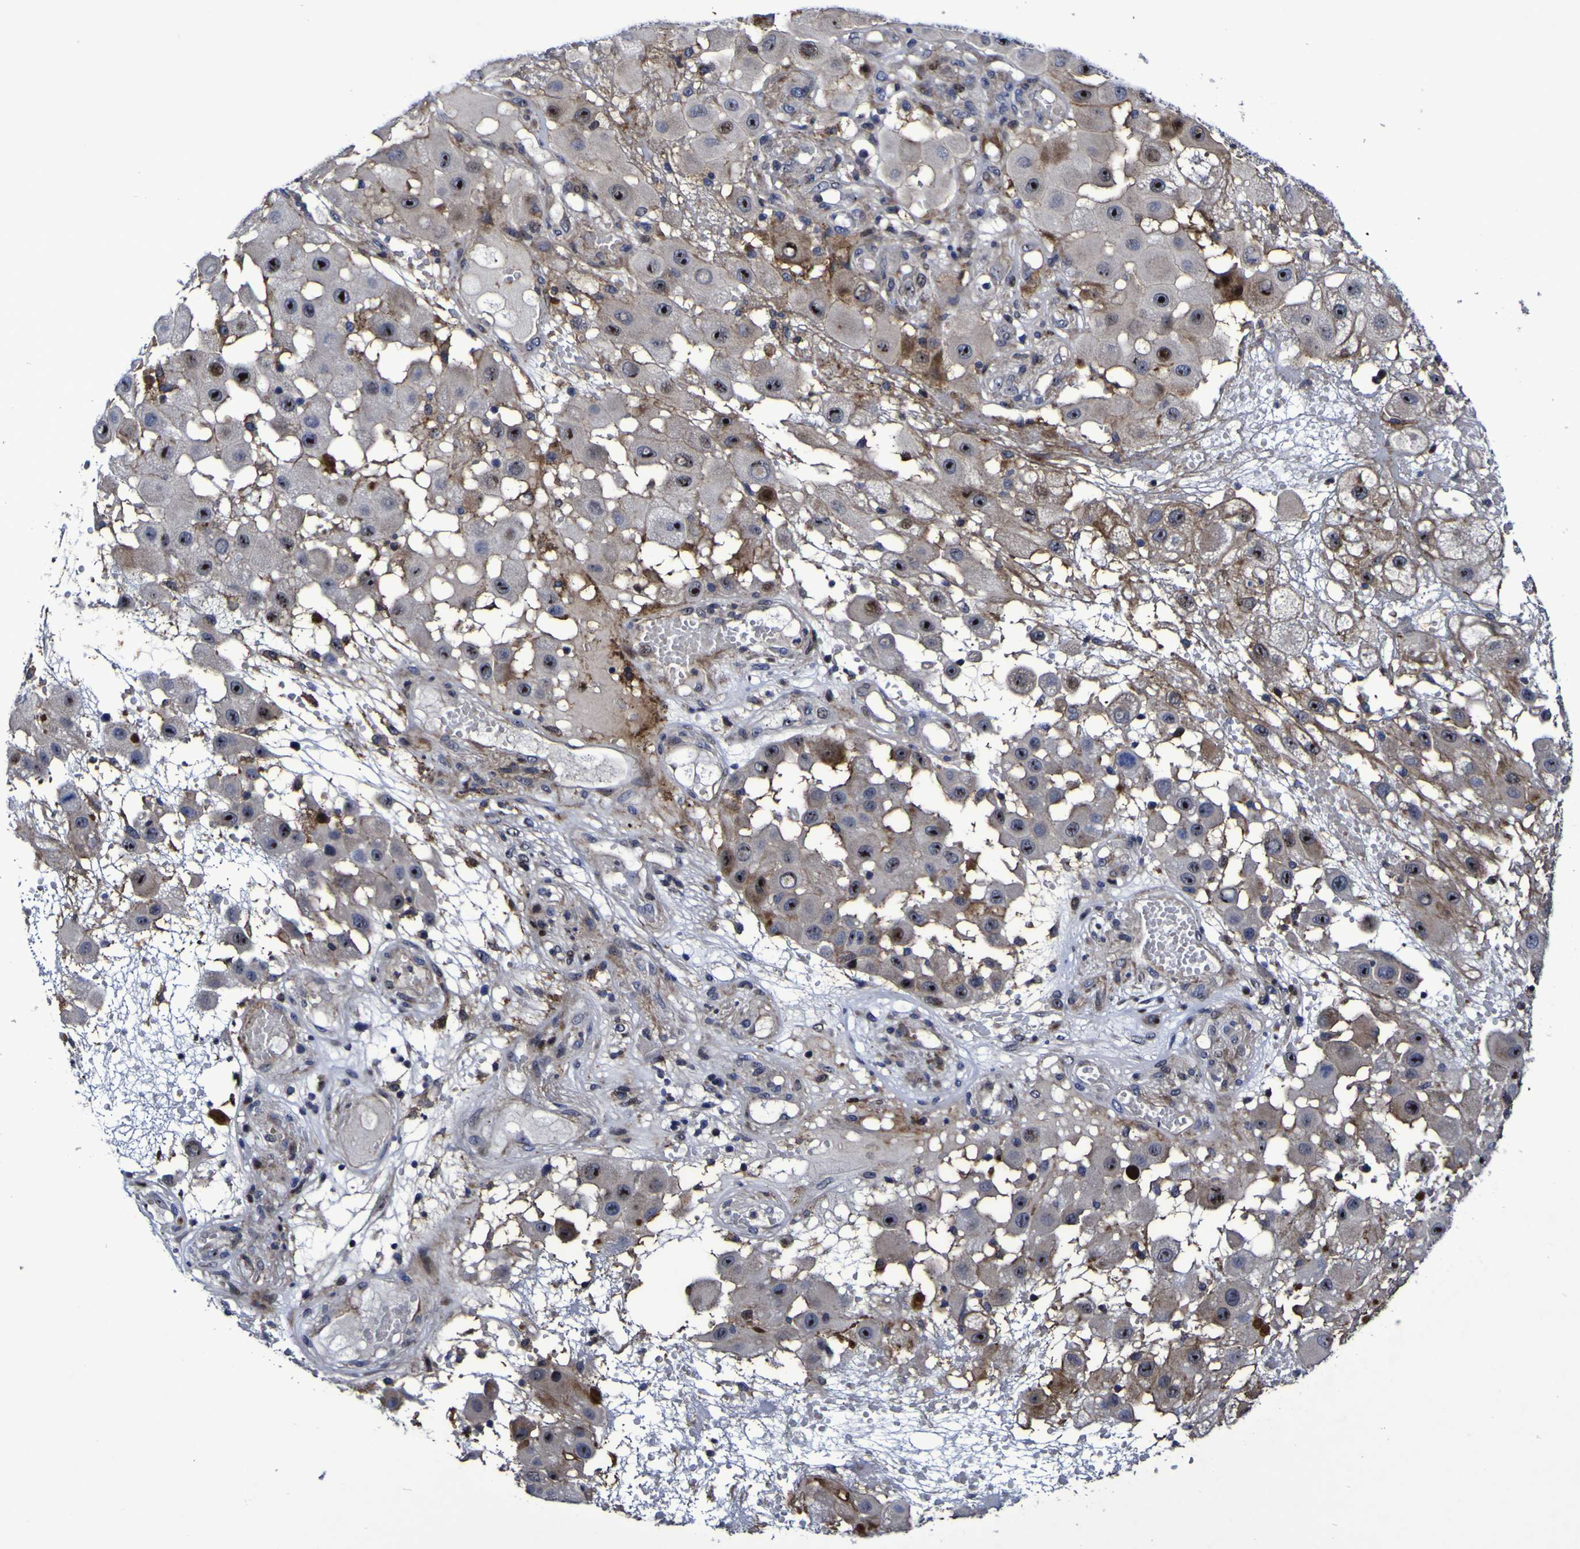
{"staining": {"intensity": "strong", "quantity": ">75%", "location": "cytoplasmic/membranous,nuclear"}, "tissue": "melanoma", "cell_type": "Tumor cells", "image_type": "cancer", "snomed": [{"axis": "morphology", "description": "Malignant melanoma, NOS"}, {"axis": "topography", "description": "Skin"}], "caption": "Immunohistochemistry (IHC) image of neoplastic tissue: human malignant melanoma stained using immunohistochemistry (IHC) shows high levels of strong protein expression localized specifically in the cytoplasmic/membranous and nuclear of tumor cells, appearing as a cytoplasmic/membranous and nuclear brown color.", "gene": "MGLL", "patient": {"sex": "female", "age": 81}}